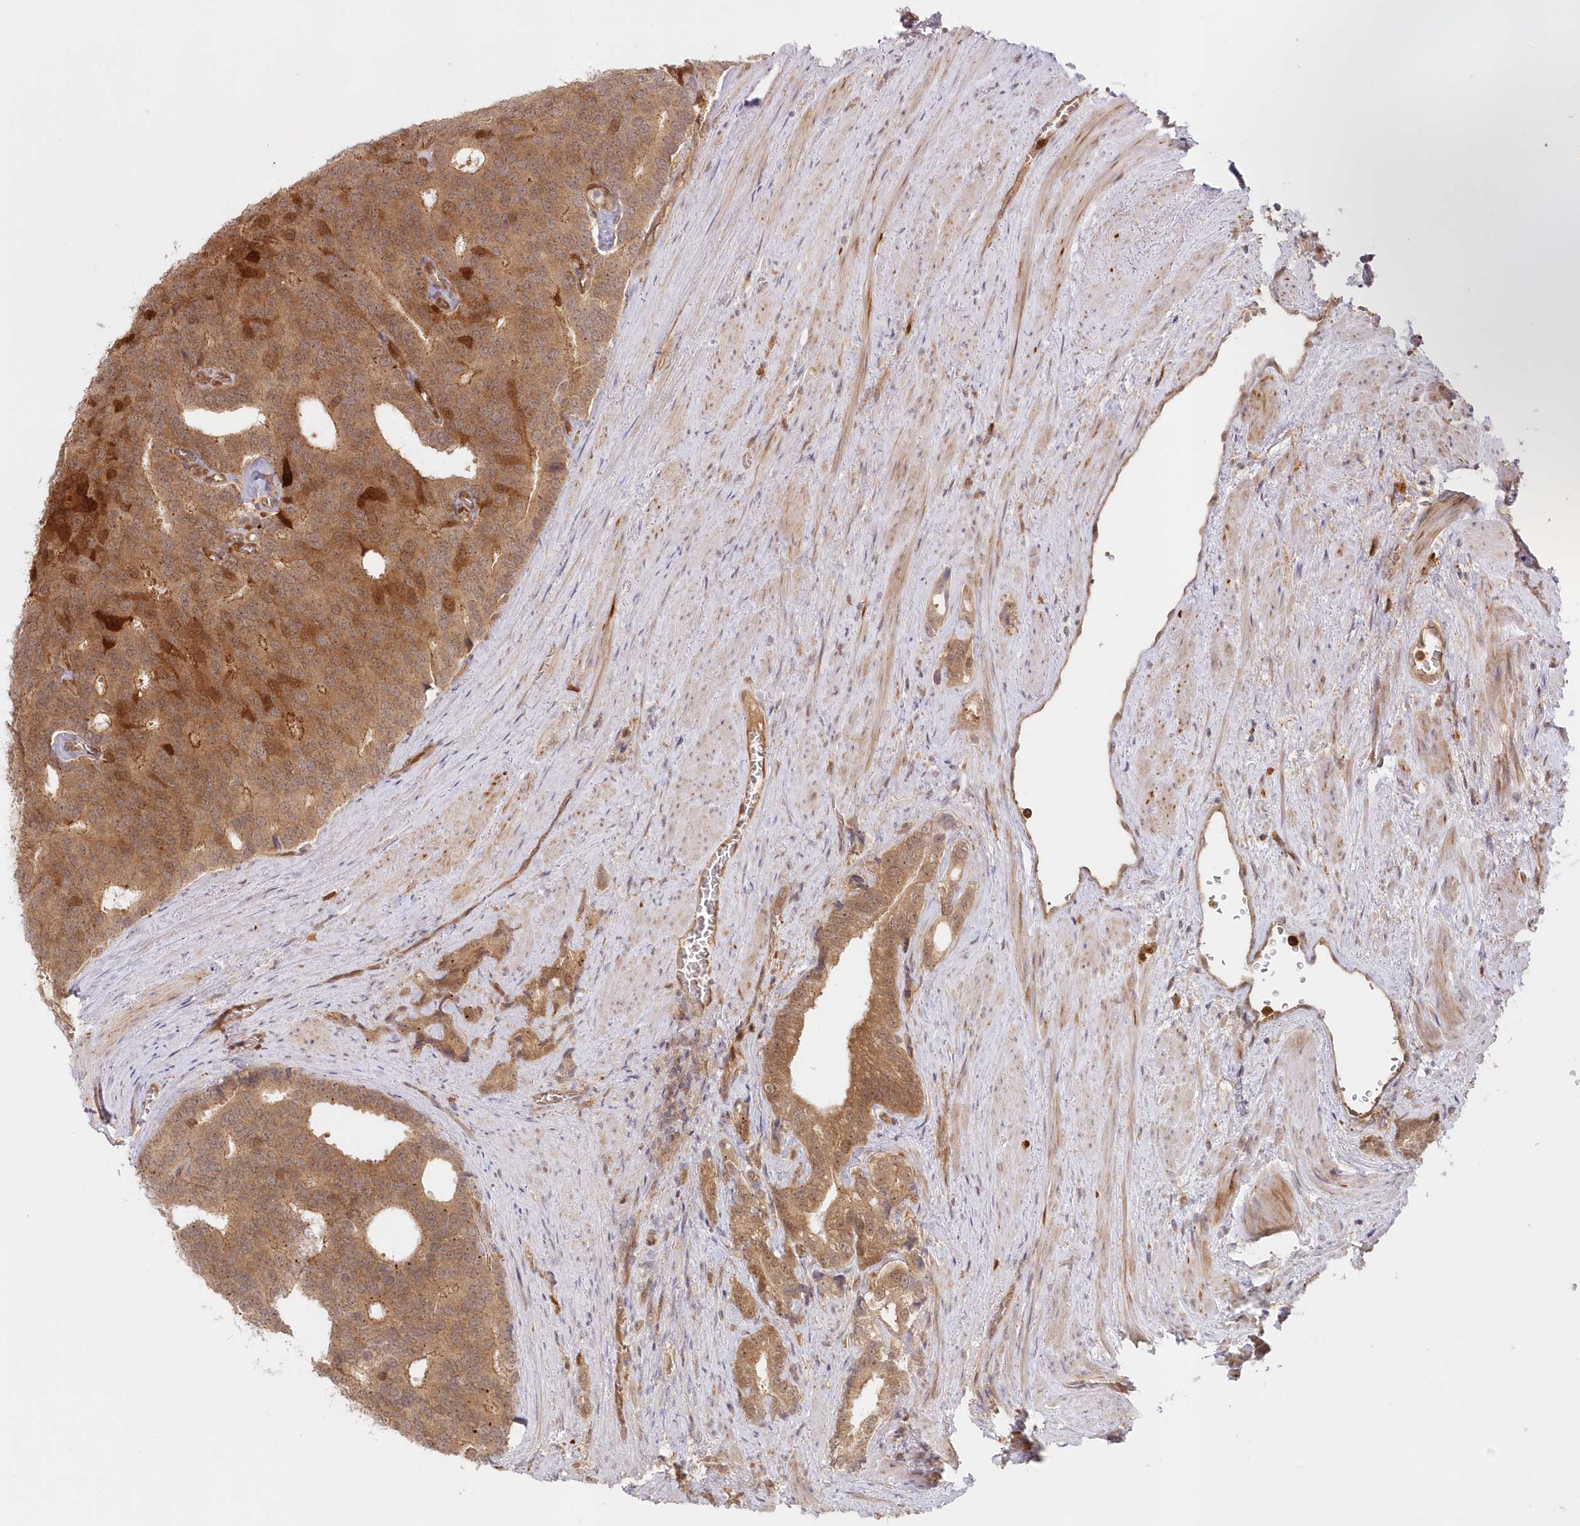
{"staining": {"intensity": "moderate", "quantity": ">75%", "location": "cytoplasmic/membranous"}, "tissue": "prostate cancer", "cell_type": "Tumor cells", "image_type": "cancer", "snomed": [{"axis": "morphology", "description": "Adenocarcinoma, Low grade"}, {"axis": "topography", "description": "Prostate"}], "caption": "A photomicrograph showing moderate cytoplasmic/membranous positivity in about >75% of tumor cells in prostate low-grade adenocarcinoma, as visualized by brown immunohistochemical staining.", "gene": "GBE1", "patient": {"sex": "male", "age": 71}}